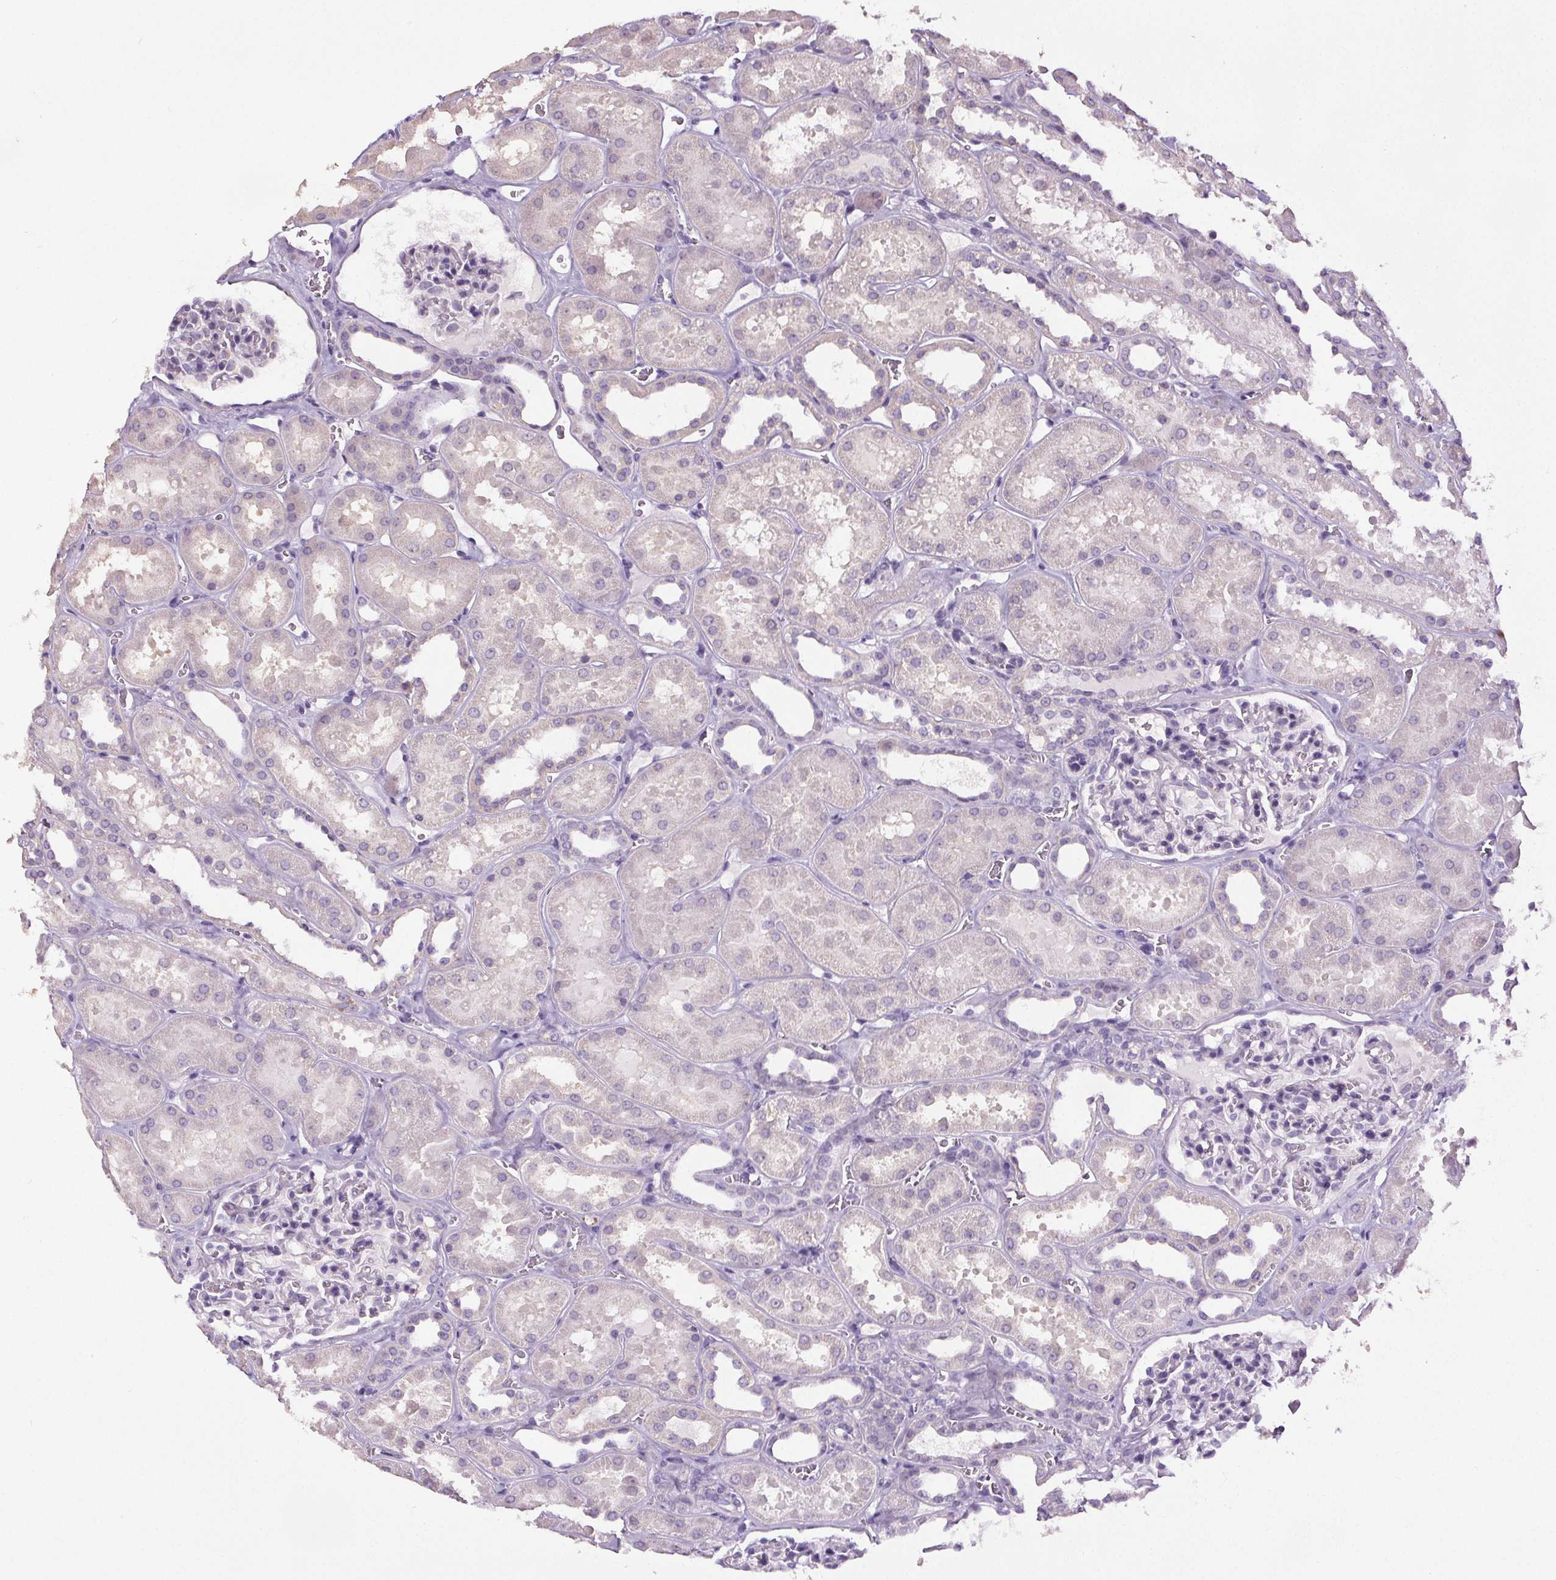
{"staining": {"intensity": "negative", "quantity": "none", "location": "none"}, "tissue": "kidney", "cell_type": "Cells in glomeruli", "image_type": "normal", "snomed": [{"axis": "morphology", "description": "Normal tissue, NOS"}, {"axis": "topography", "description": "Kidney"}], "caption": "A histopathology image of kidney stained for a protein shows no brown staining in cells in glomeruli. The staining was performed using DAB (3,3'-diaminobenzidine) to visualize the protein expression in brown, while the nuclei were stained in blue with hematoxylin (Magnification: 20x).", "gene": "GPIHBP1", "patient": {"sex": "female", "age": 41}}